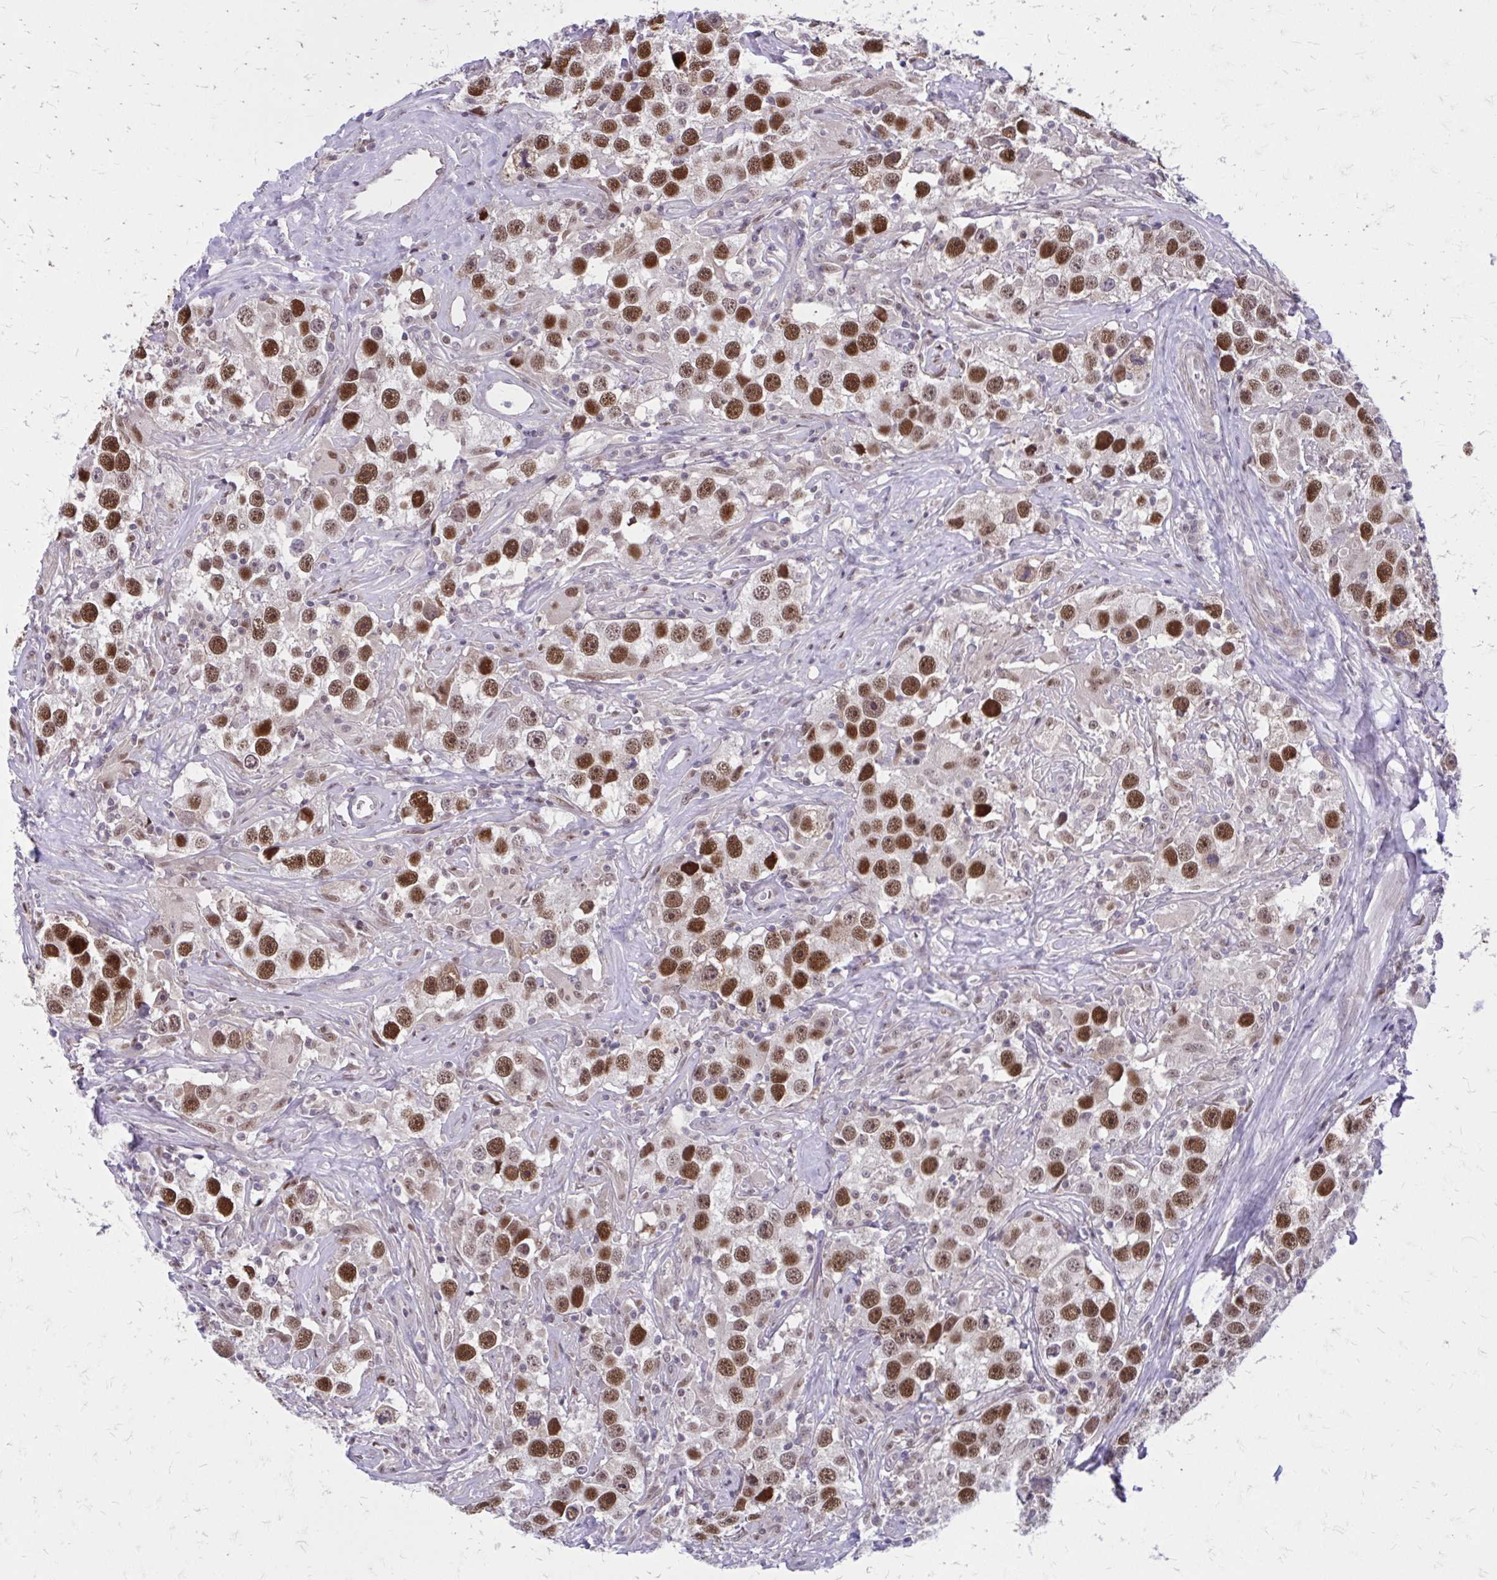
{"staining": {"intensity": "moderate", "quantity": ">75%", "location": "nuclear"}, "tissue": "testis cancer", "cell_type": "Tumor cells", "image_type": "cancer", "snomed": [{"axis": "morphology", "description": "Seminoma, NOS"}, {"axis": "topography", "description": "Testis"}], "caption": "Human testis seminoma stained for a protein (brown) reveals moderate nuclear positive positivity in approximately >75% of tumor cells.", "gene": "ANKRD30B", "patient": {"sex": "male", "age": 49}}